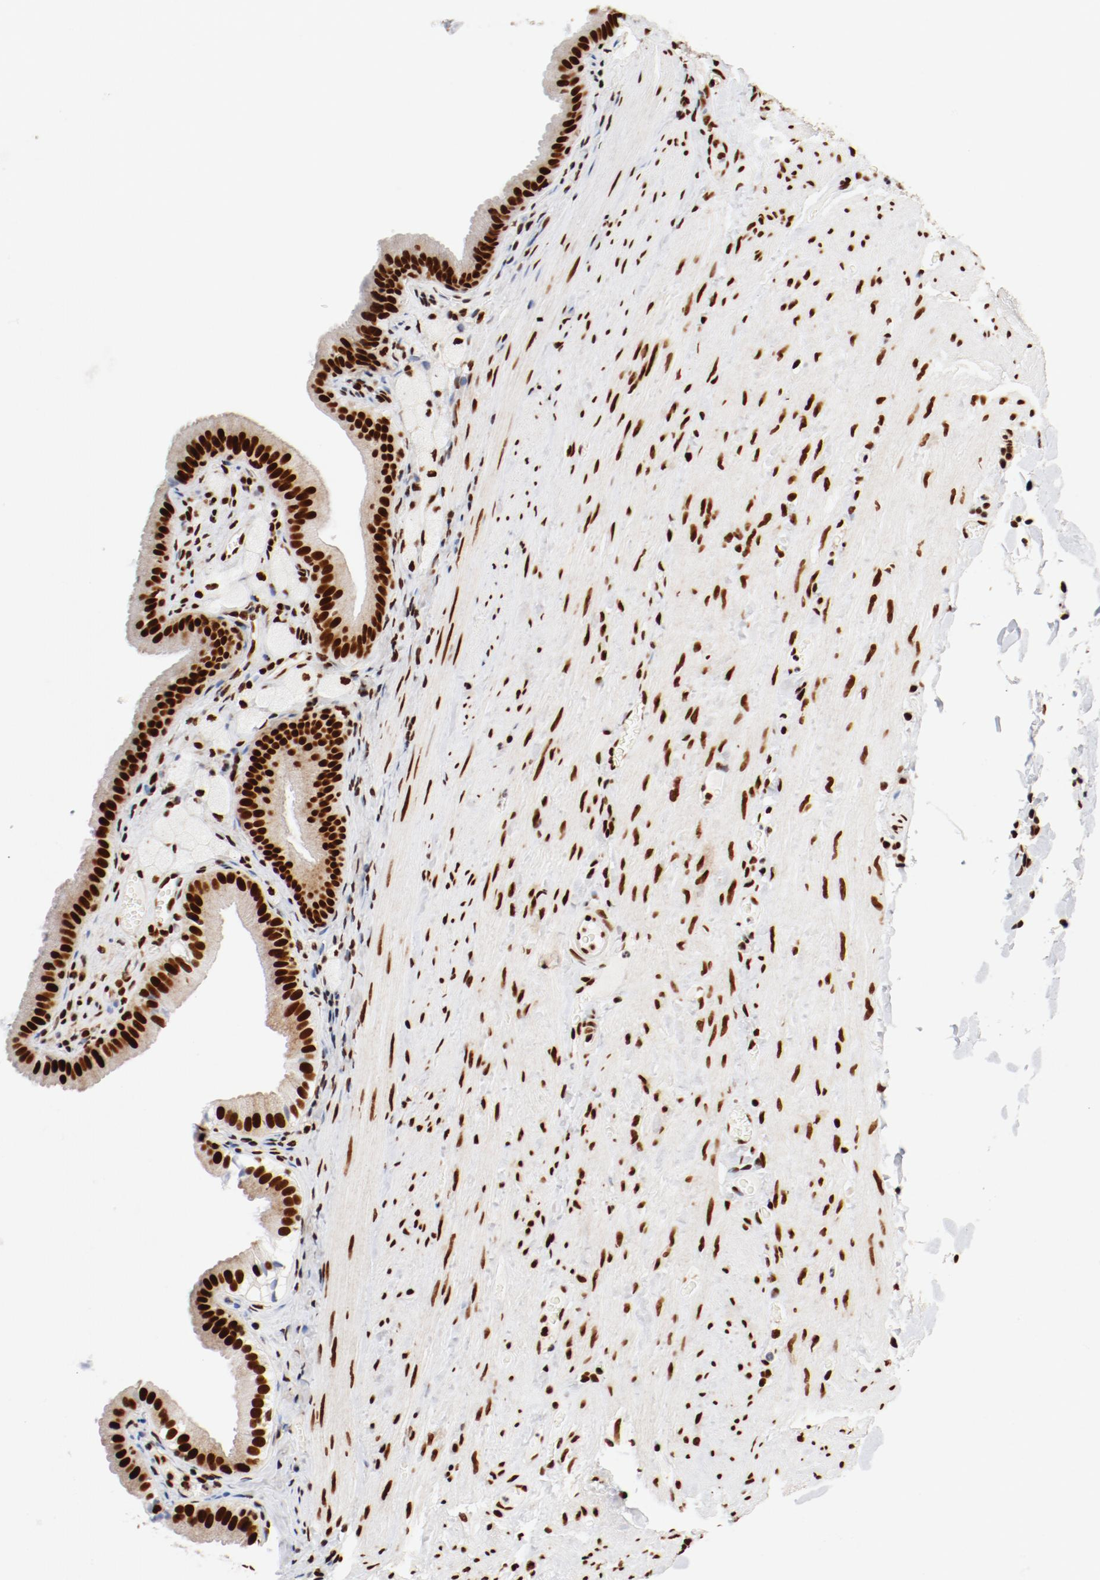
{"staining": {"intensity": "strong", "quantity": ">75%", "location": "nuclear"}, "tissue": "gallbladder", "cell_type": "Glandular cells", "image_type": "normal", "snomed": [{"axis": "morphology", "description": "Normal tissue, NOS"}, {"axis": "topography", "description": "Gallbladder"}], "caption": "Protein staining by IHC demonstrates strong nuclear positivity in approximately >75% of glandular cells in normal gallbladder.", "gene": "CTBP1", "patient": {"sex": "female", "age": 24}}